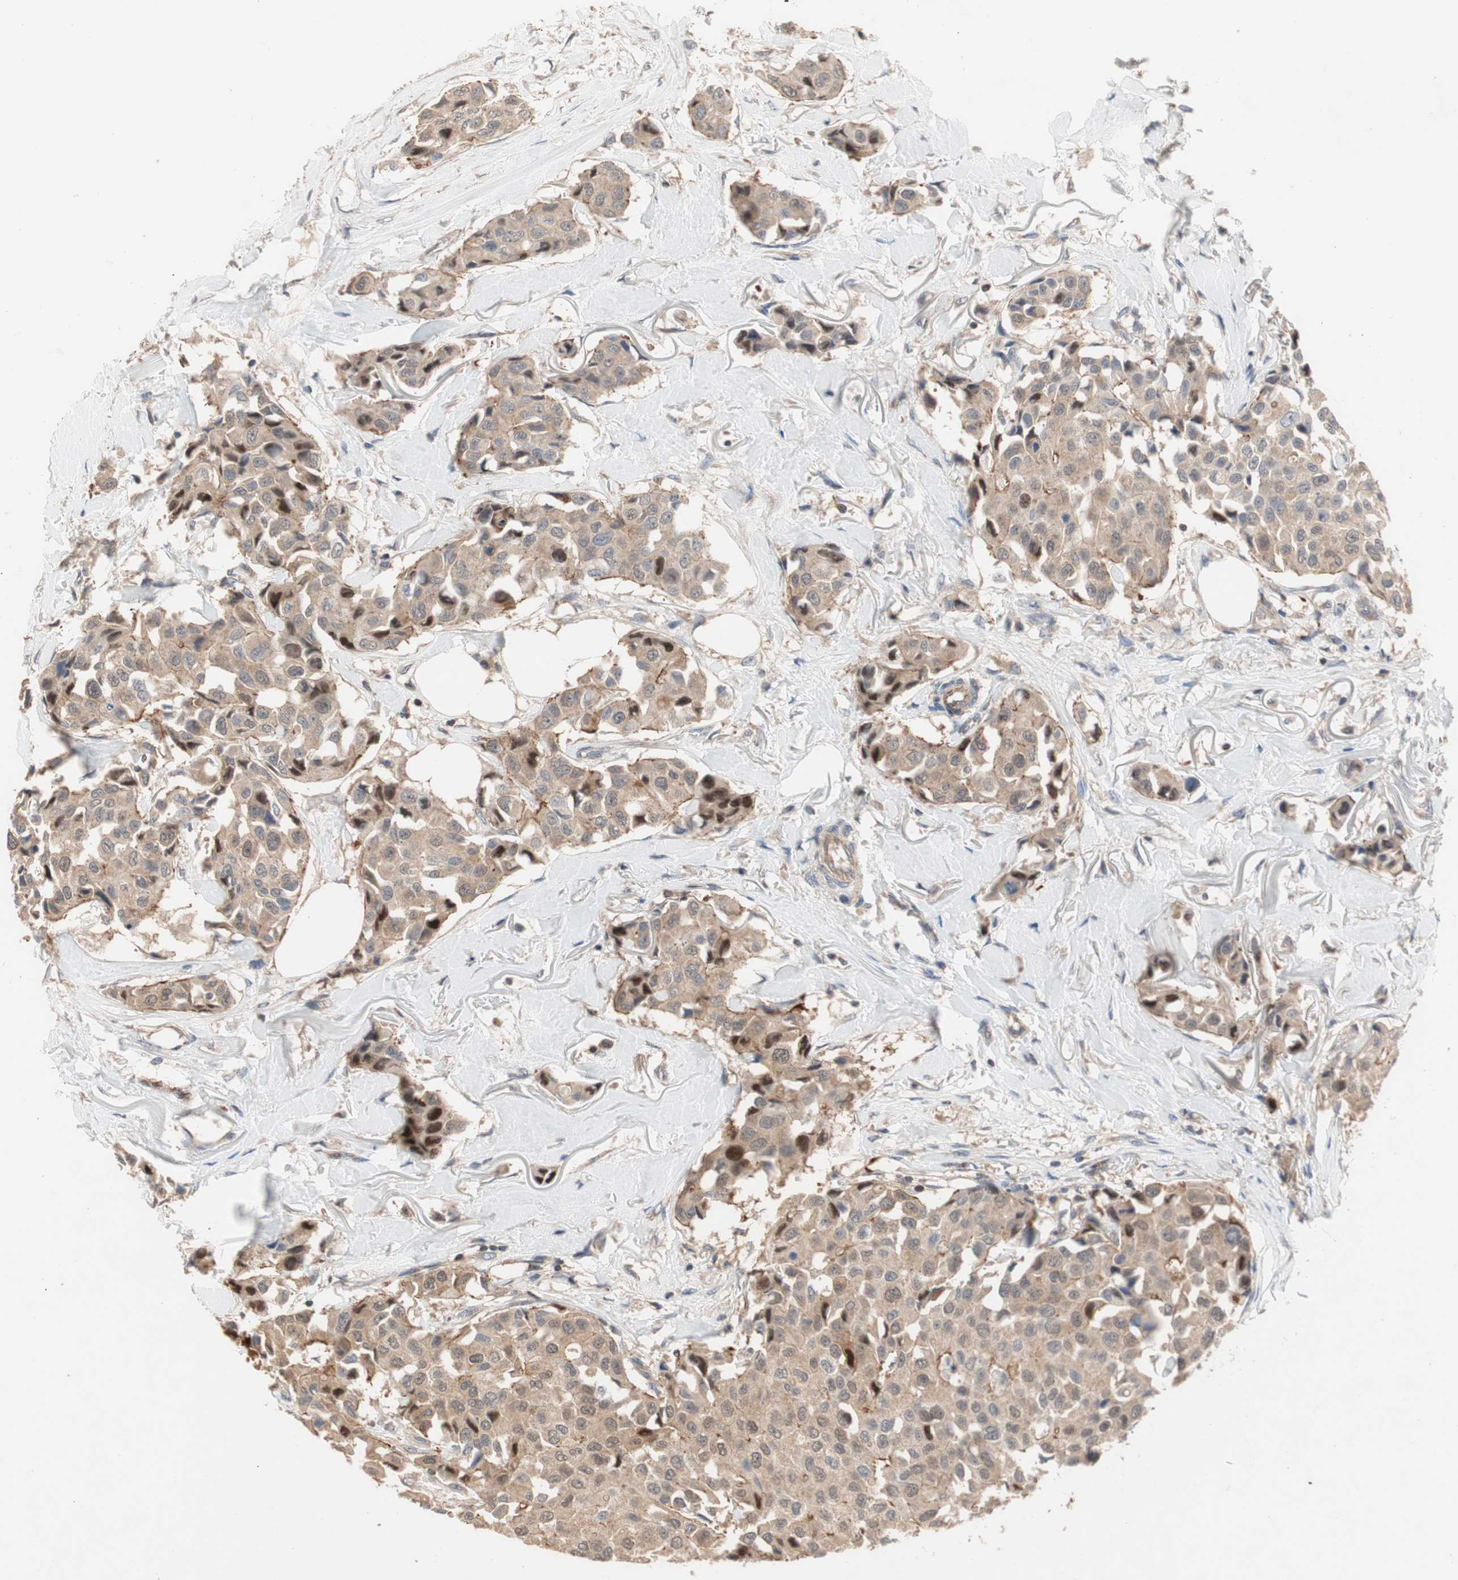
{"staining": {"intensity": "weak", "quantity": ">75%", "location": "cytoplasmic/membranous"}, "tissue": "breast cancer", "cell_type": "Tumor cells", "image_type": "cancer", "snomed": [{"axis": "morphology", "description": "Duct carcinoma"}, {"axis": "topography", "description": "Breast"}], "caption": "Immunohistochemistry (IHC) photomicrograph of intraductal carcinoma (breast) stained for a protein (brown), which displays low levels of weak cytoplasmic/membranous expression in approximately >75% of tumor cells.", "gene": "MAP4K2", "patient": {"sex": "female", "age": 80}}